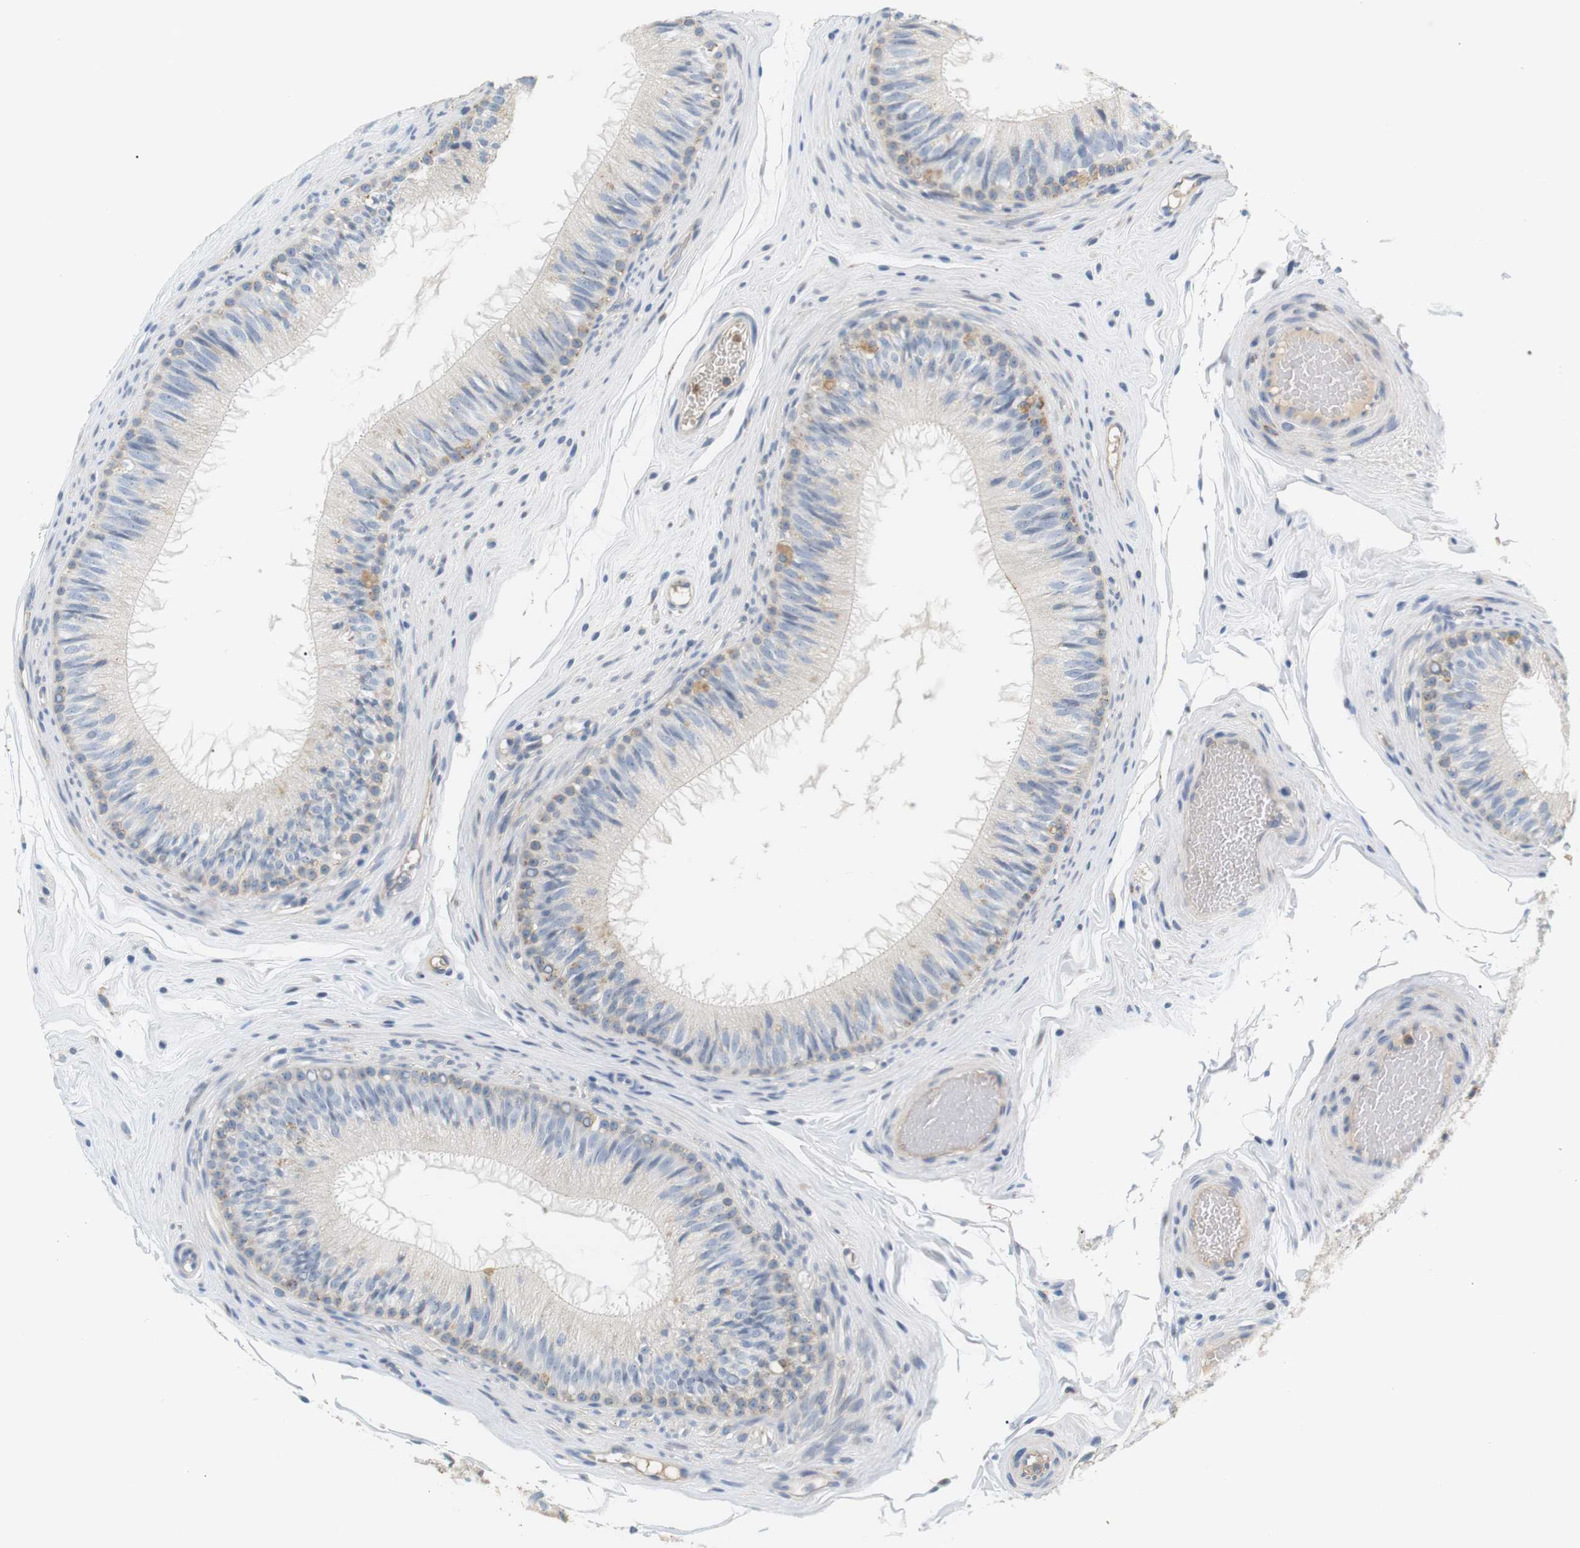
{"staining": {"intensity": "moderate", "quantity": "<25%", "location": "cytoplasmic/membranous"}, "tissue": "epididymis", "cell_type": "Glandular cells", "image_type": "normal", "snomed": [{"axis": "morphology", "description": "Normal tissue, NOS"}, {"axis": "topography", "description": "Testis"}, {"axis": "topography", "description": "Epididymis"}], "caption": "Protein expression analysis of unremarkable epididymis demonstrates moderate cytoplasmic/membranous positivity in about <25% of glandular cells.", "gene": "CD300E", "patient": {"sex": "male", "age": 36}}